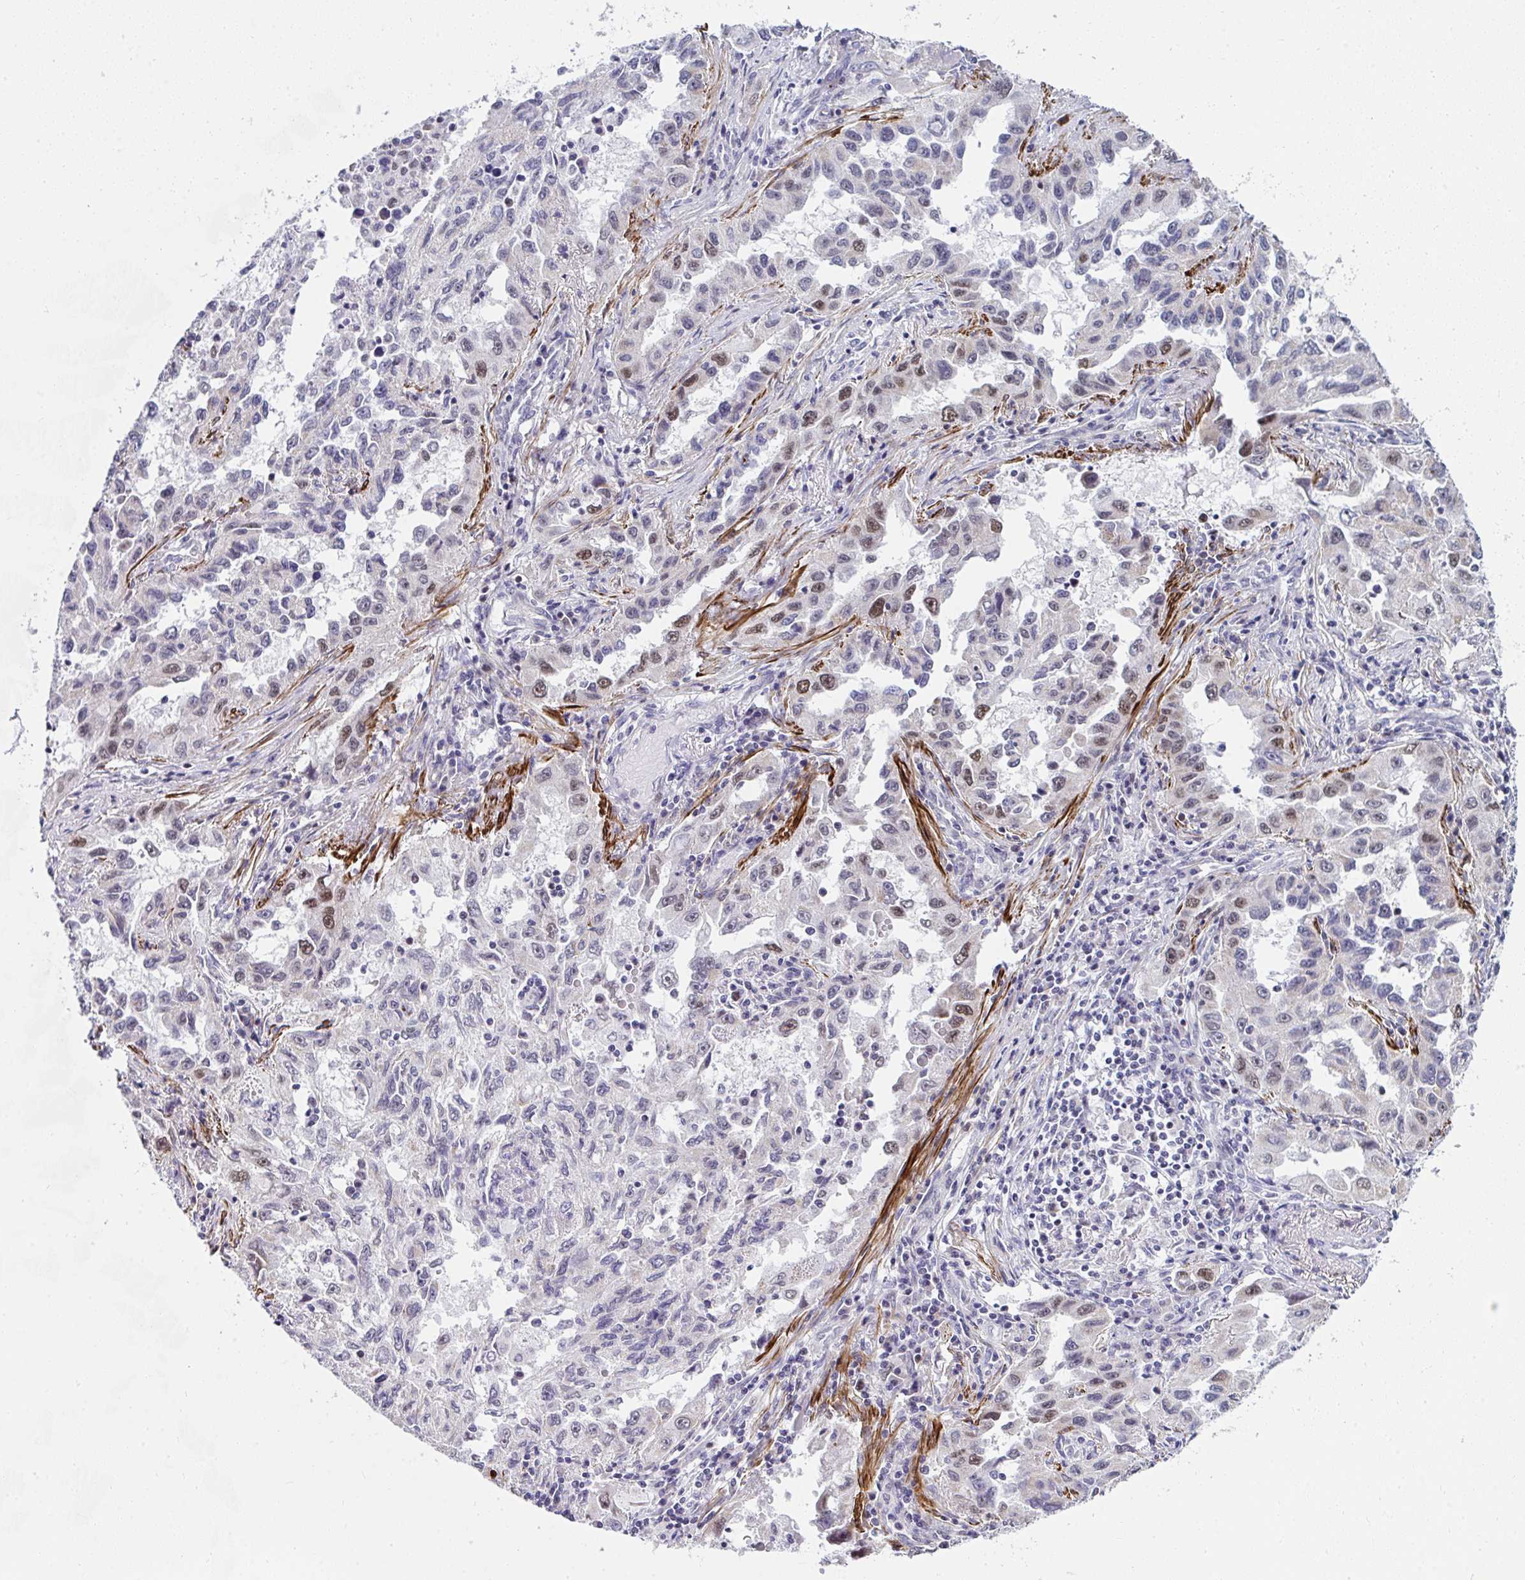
{"staining": {"intensity": "moderate", "quantity": "<25%", "location": "nuclear"}, "tissue": "lung cancer", "cell_type": "Tumor cells", "image_type": "cancer", "snomed": [{"axis": "morphology", "description": "Adenocarcinoma, NOS"}, {"axis": "topography", "description": "Lung"}], "caption": "Immunohistochemical staining of adenocarcinoma (lung) reveals low levels of moderate nuclear protein positivity in approximately <25% of tumor cells. The protein of interest is stained brown, and the nuclei are stained in blue (DAB (3,3'-diaminobenzidine) IHC with brightfield microscopy, high magnification).", "gene": "GINS2", "patient": {"sex": "female", "age": 73}}